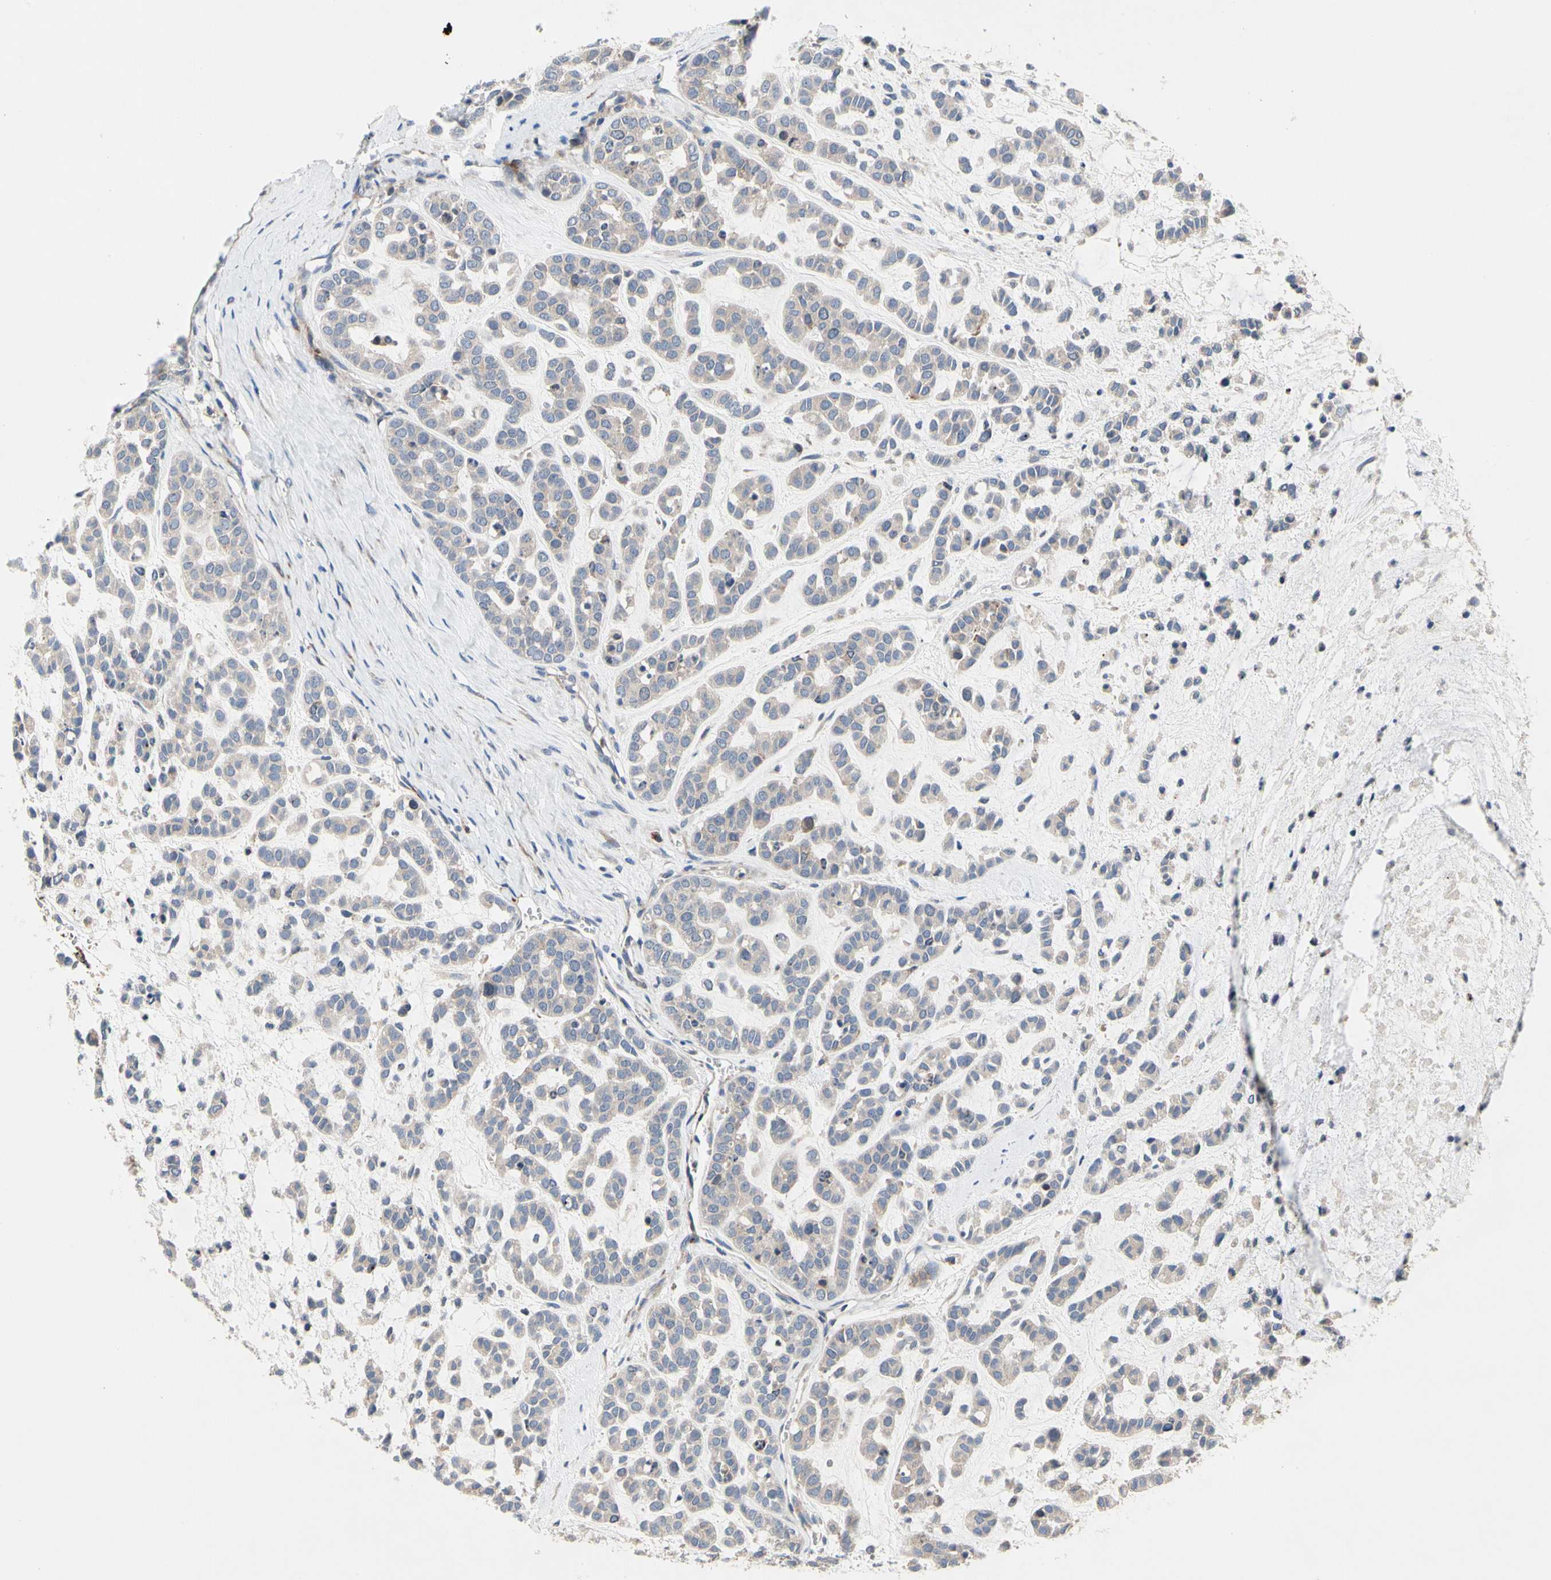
{"staining": {"intensity": "weak", "quantity": ">75%", "location": "cytoplasmic/membranous"}, "tissue": "head and neck cancer", "cell_type": "Tumor cells", "image_type": "cancer", "snomed": [{"axis": "morphology", "description": "Adenocarcinoma, NOS"}, {"axis": "morphology", "description": "Adenoma, NOS"}, {"axis": "topography", "description": "Head-Neck"}], "caption": "Human head and neck cancer stained with a brown dye shows weak cytoplasmic/membranous positive staining in approximately >75% of tumor cells.", "gene": "MMEL1", "patient": {"sex": "female", "age": 55}}